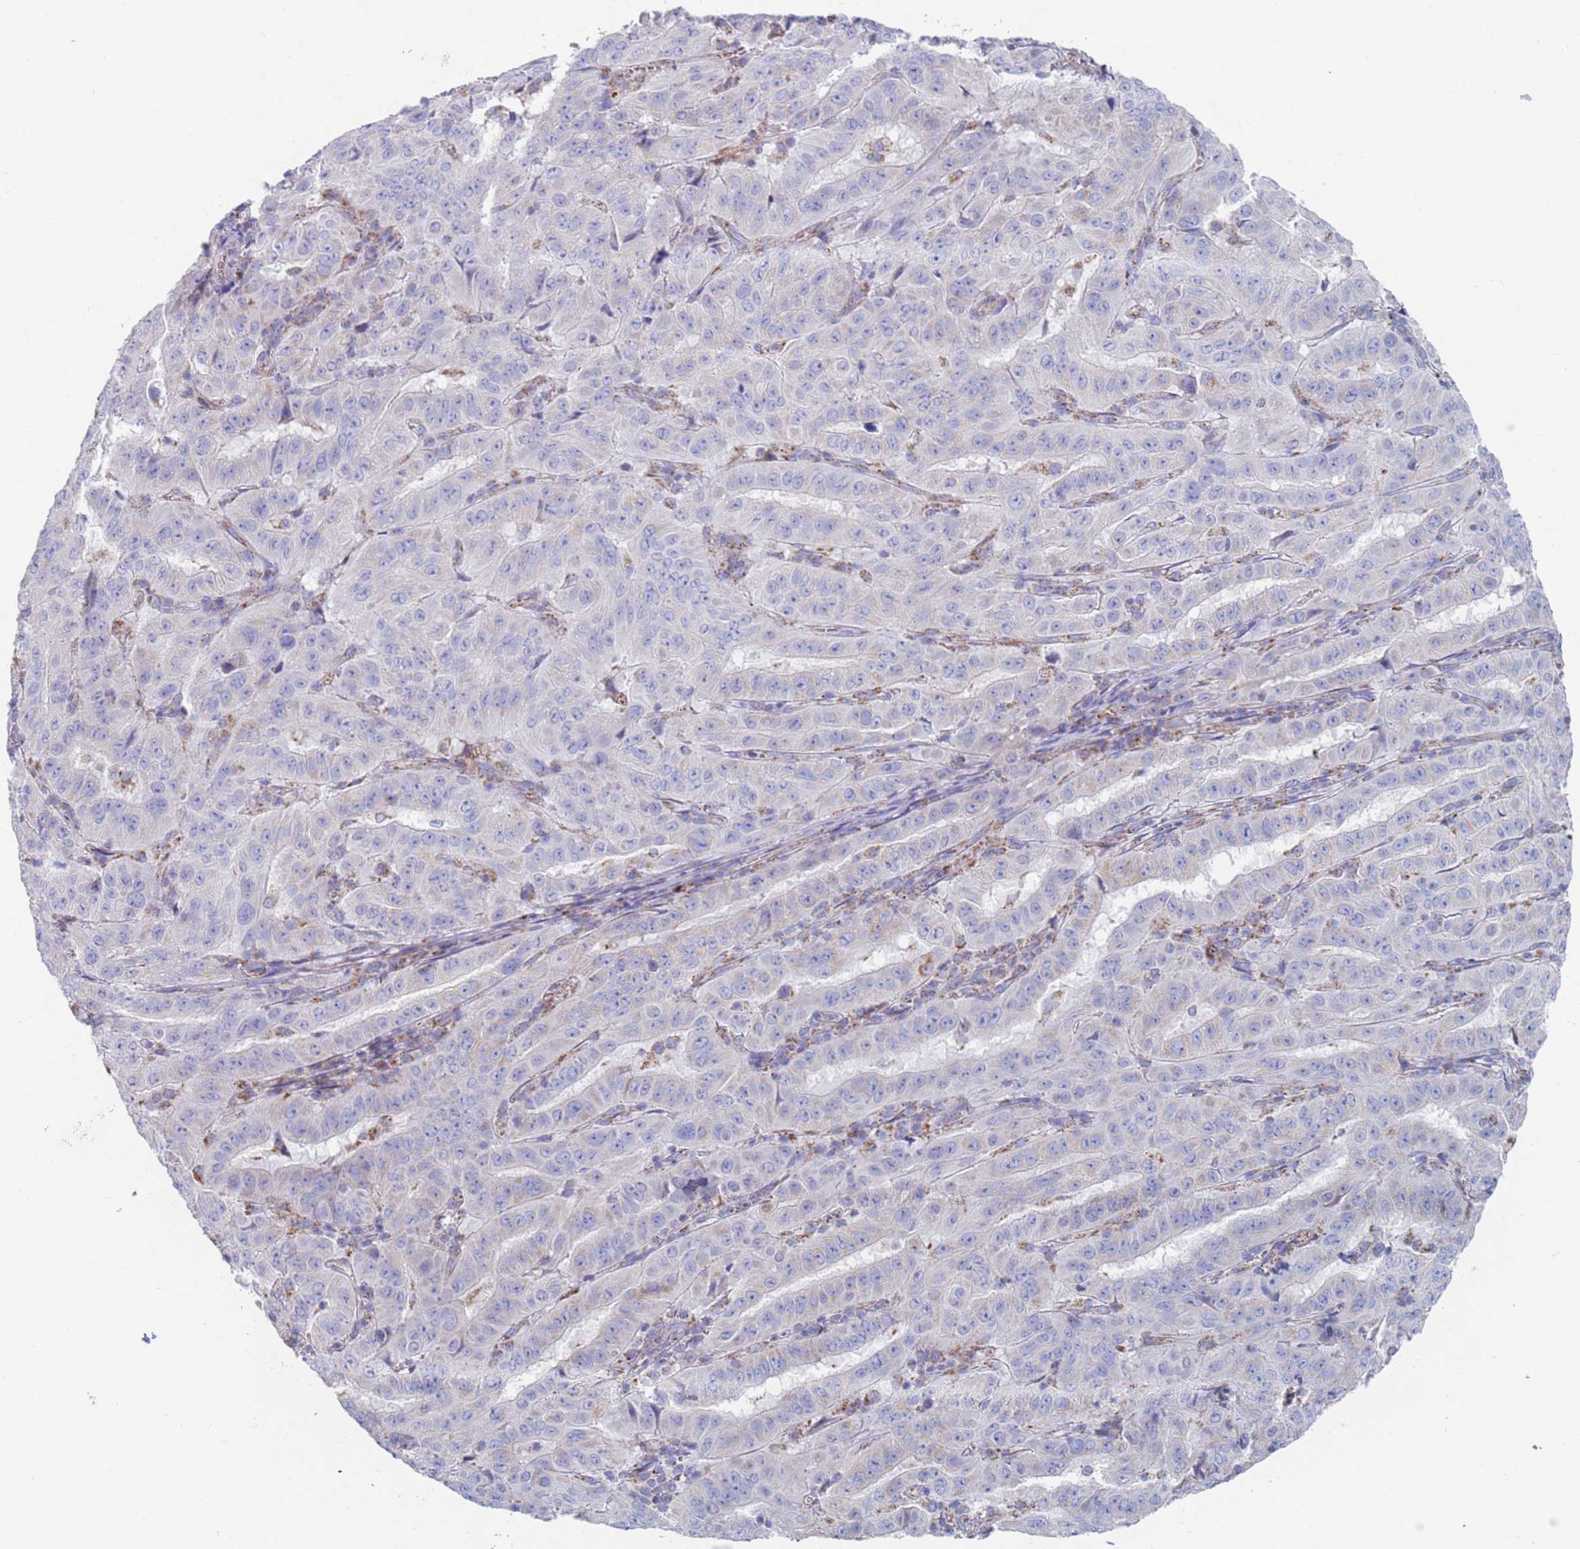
{"staining": {"intensity": "negative", "quantity": "none", "location": "none"}, "tissue": "pancreatic cancer", "cell_type": "Tumor cells", "image_type": "cancer", "snomed": [{"axis": "morphology", "description": "Adenocarcinoma, NOS"}, {"axis": "topography", "description": "Pancreas"}], "caption": "An immunohistochemistry image of pancreatic cancer (adenocarcinoma) is shown. There is no staining in tumor cells of pancreatic cancer (adenocarcinoma).", "gene": "MRPL22", "patient": {"sex": "male", "age": 63}}